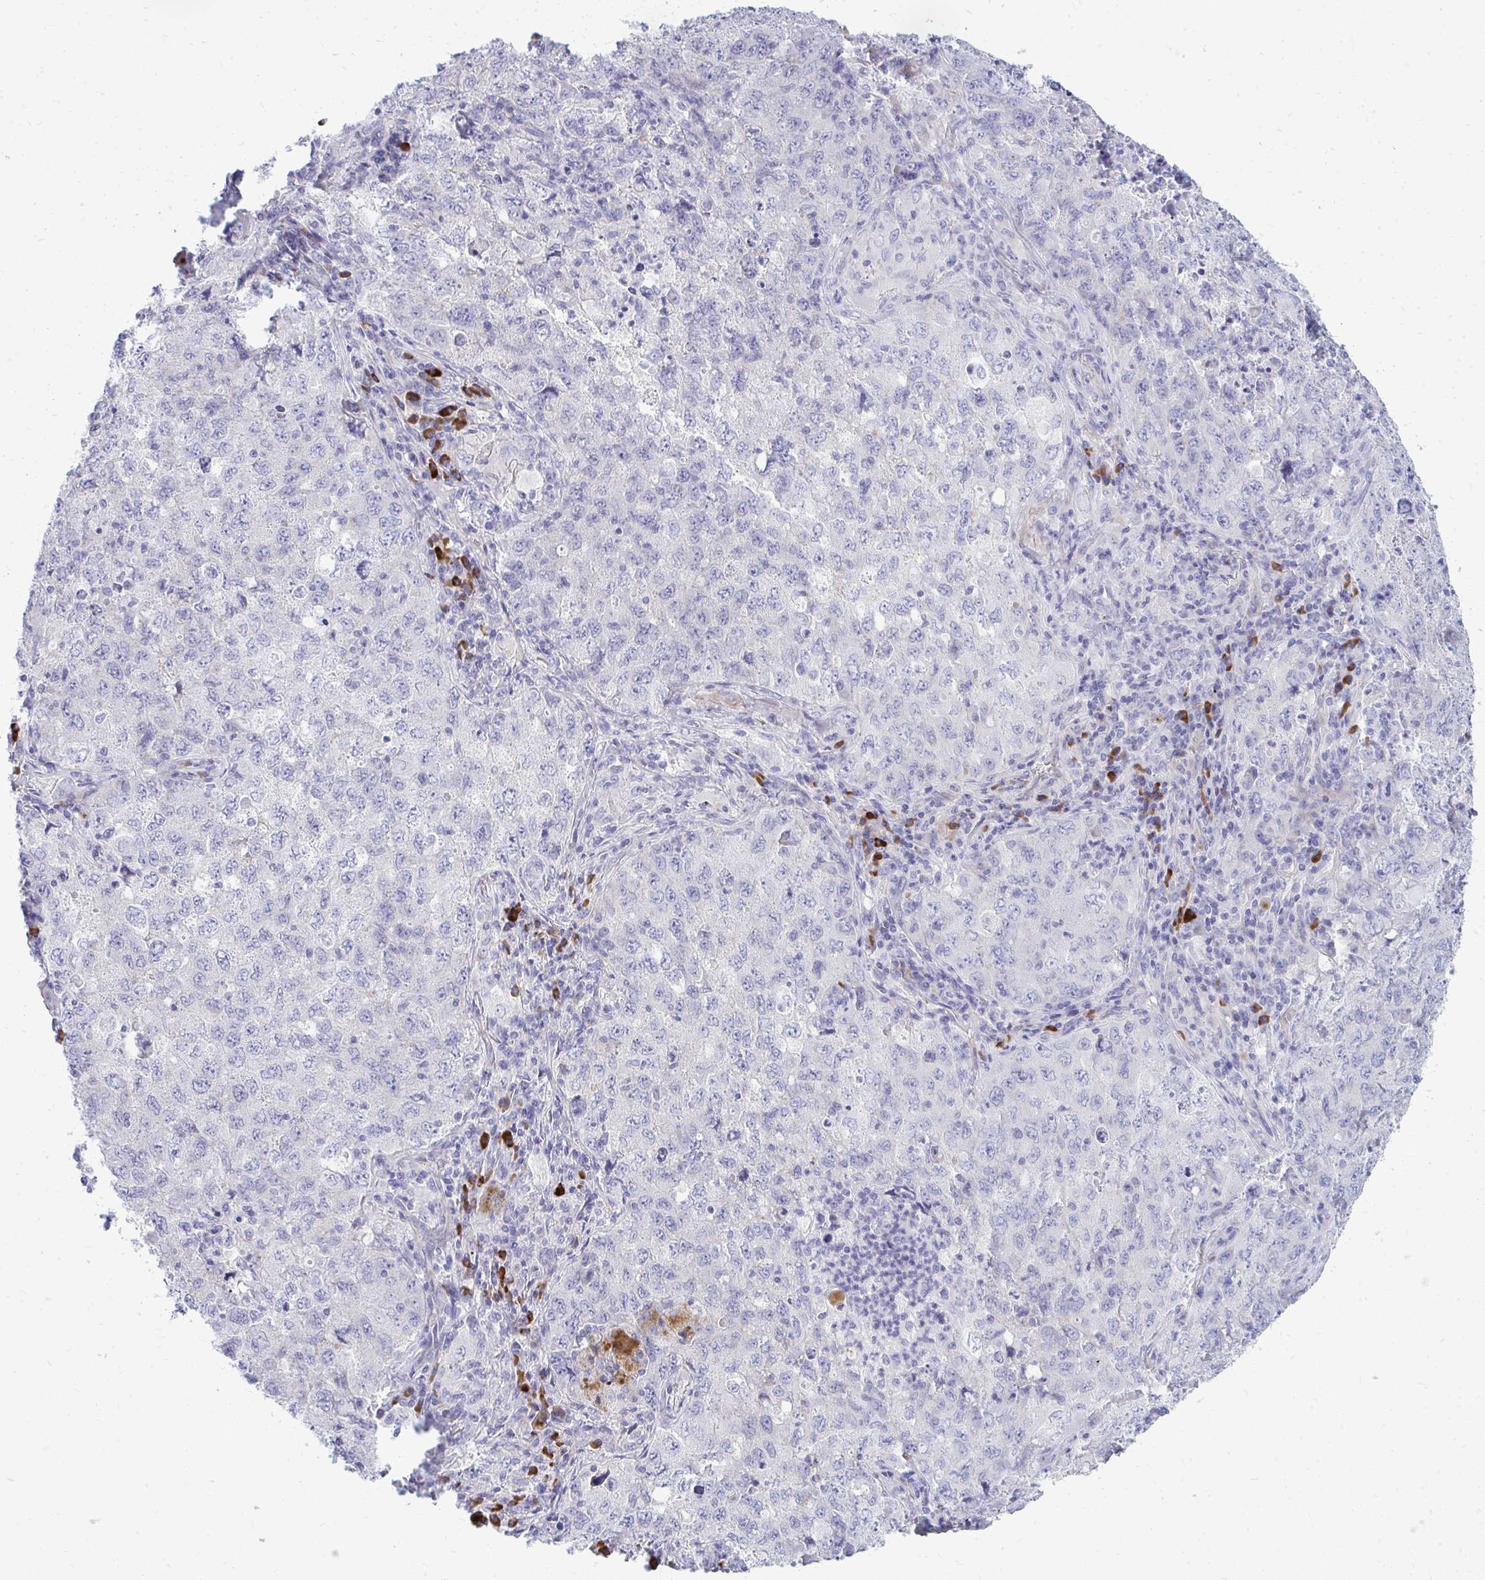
{"staining": {"intensity": "negative", "quantity": "none", "location": "none"}, "tissue": "lung cancer", "cell_type": "Tumor cells", "image_type": "cancer", "snomed": [{"axis": "morphology", "description": "Adenocarcinoma, NOS"}, {"axis": "topography", "description": "Lung"}], "caption": "IHC histopathology image of neoplastic tissue: lung adenocarcinoma stained with DAB (3,3'-diaminobenzidine) demonstrates no significant protein staining in tumor cells.", "gene": "TSPEAR", "patient": {"sex": "female", "age": 57}}